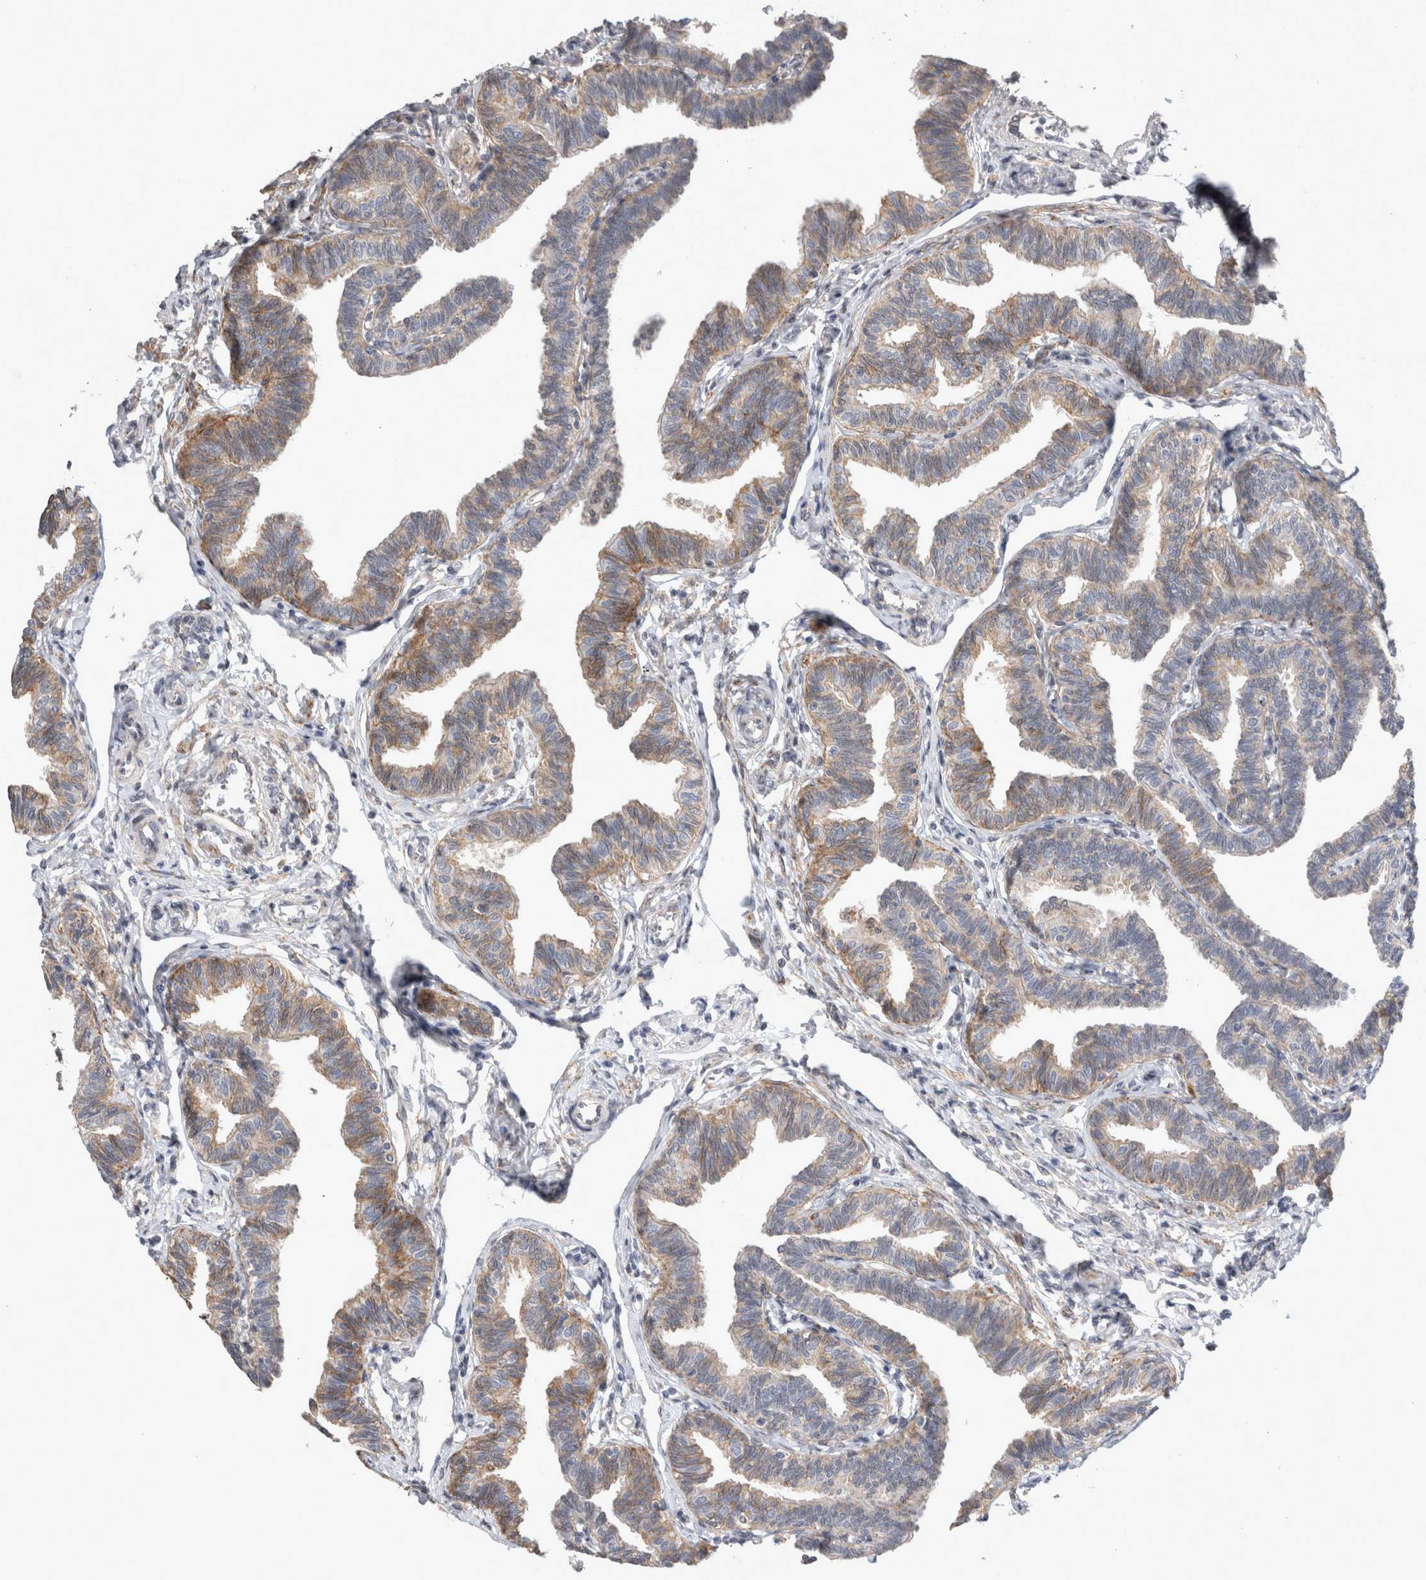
{"staining": {"intensity": "moderate", "quantity": ">75%", "location": "cytoplasmic/membranous"}, "tissue": "fallopian tube", "cell_type": "Glandular cells", "image_type": "normal", "snomed": [{"axis": "morphology", "description": "Normal tissue, NOS"}, {"axis": "topography", "description": "Fallopian tube"}, {"axis": "topography", "description": "Ovary"}], "caption": "This photomicrograph reveals immunohistochemistry staining of benign fallopian tube, with medium moderate cytoplasmic/membranous positivity in approximately >75% of glandular cells.", "gene": "TRMT9B", "patient": {"sex": "female", "age": 23}}